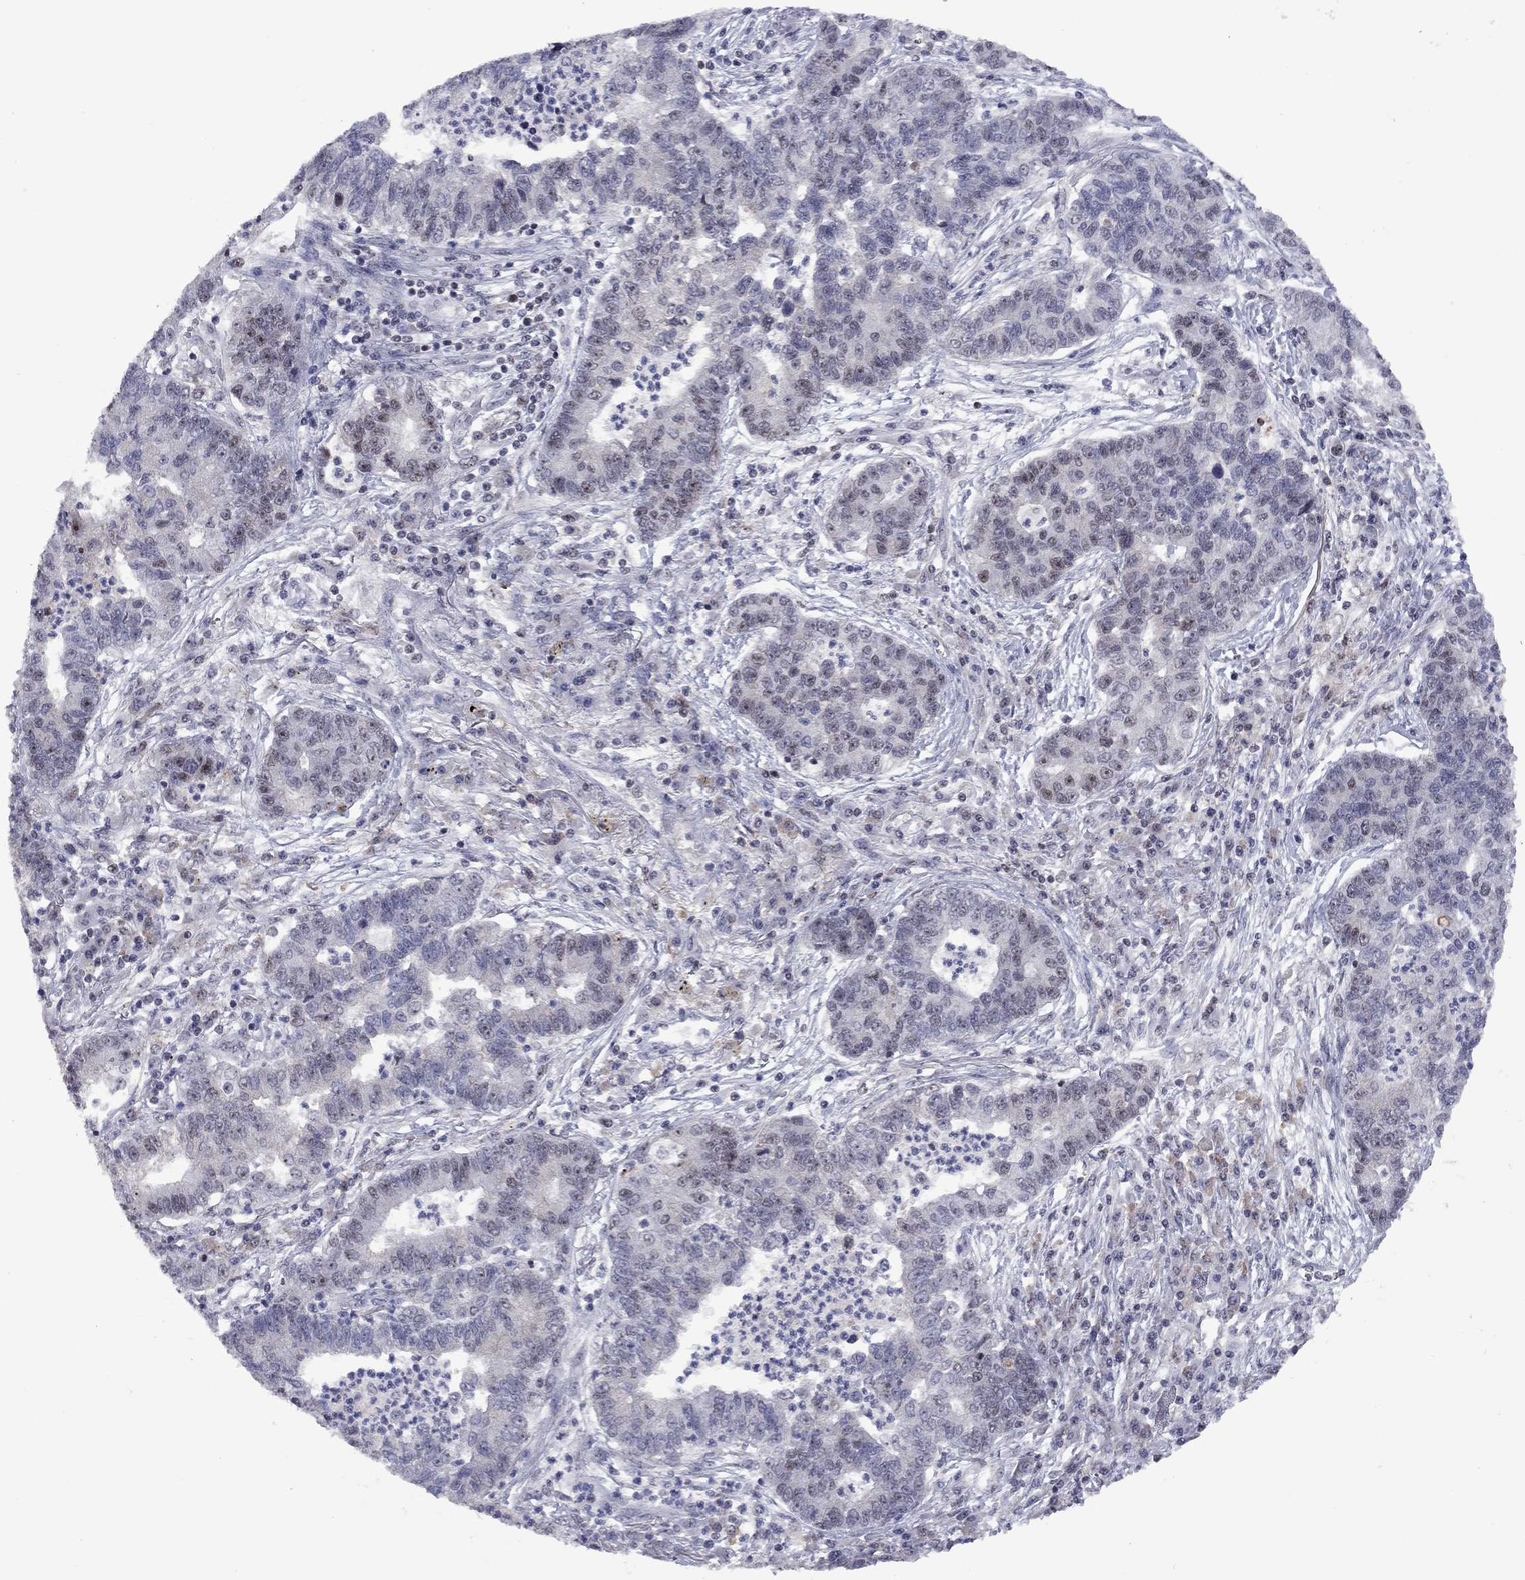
{"staining": {"intensity": "weak", "quantity": "<25%", "location": "nuclear"}, "tissue": "lung cancer", "cell_type": "Tumor cells", "image_type": "cancer", "snomed": [{"axis": "morphology", "description": "Adenocarcinoma, NOS"}, {"axis": "topography", "description": "Lung"}], "caption": "The immunohistochemistry (IHC) photomicrograph has no significant staining in tumor cells of adenocarcinoma (lung) tissue.", "gene": "SPOUT1", "patient": {"sex": "female", "age": 57}}